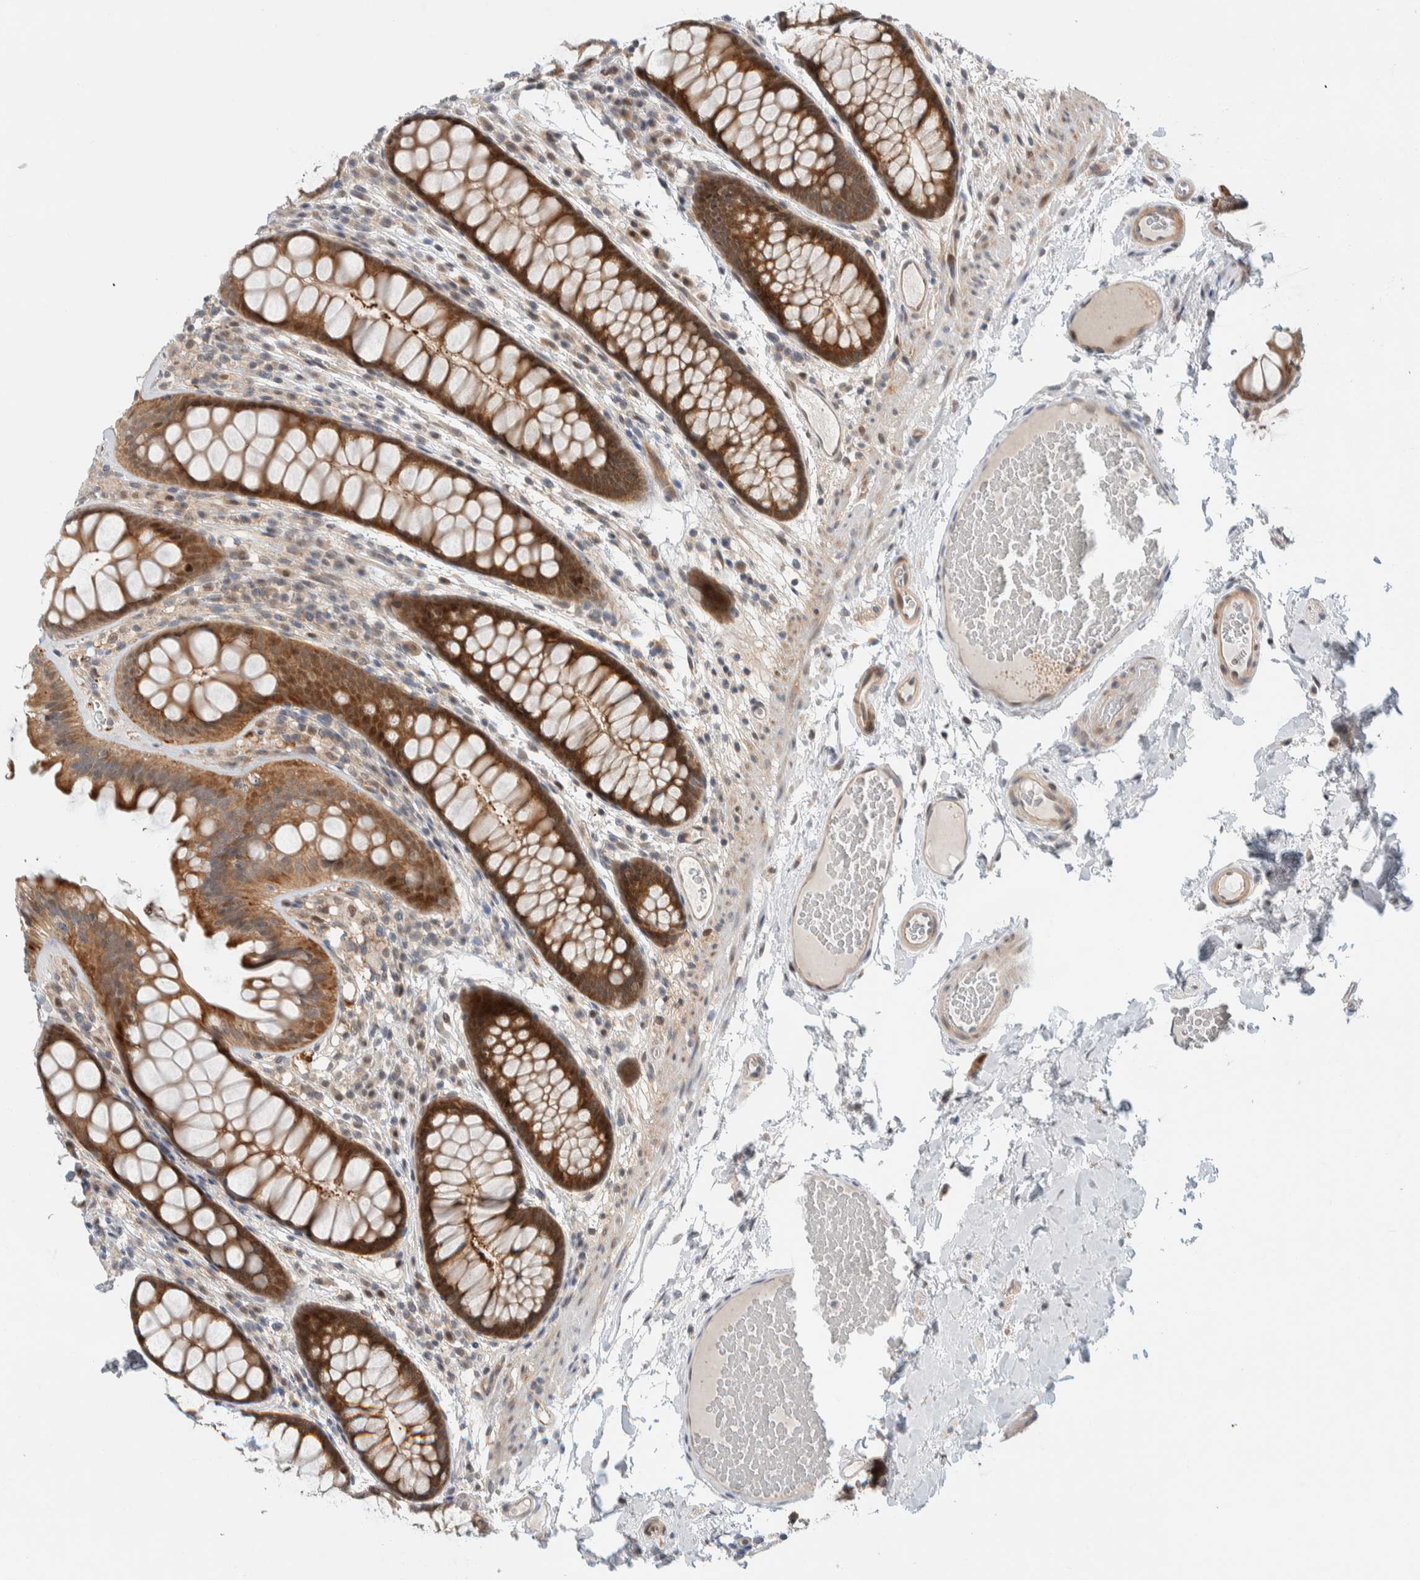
{"staining": {"intensity": "weak", "quantity": "25%-75%", "location": "cytoplasmic/membranous"}, "tissue": "colon", "cell_type": "Endothelial cells", "image_type": "normal", "snomed": [{"axis": "morphology", "description": "Normal tissue, NOS"}, {"axis": "topography", "description": "Colon"}], "caption": "Immunohistochemistry (IHC) micrograph of benign colon stained for a protein (brown), which displays low levels of weak cytoplasmic/membranous positivity in about 25%-75% of endothelial cells.", "gene": "NCR3LG1", "patient": {"sex": "female", "age": 56}}